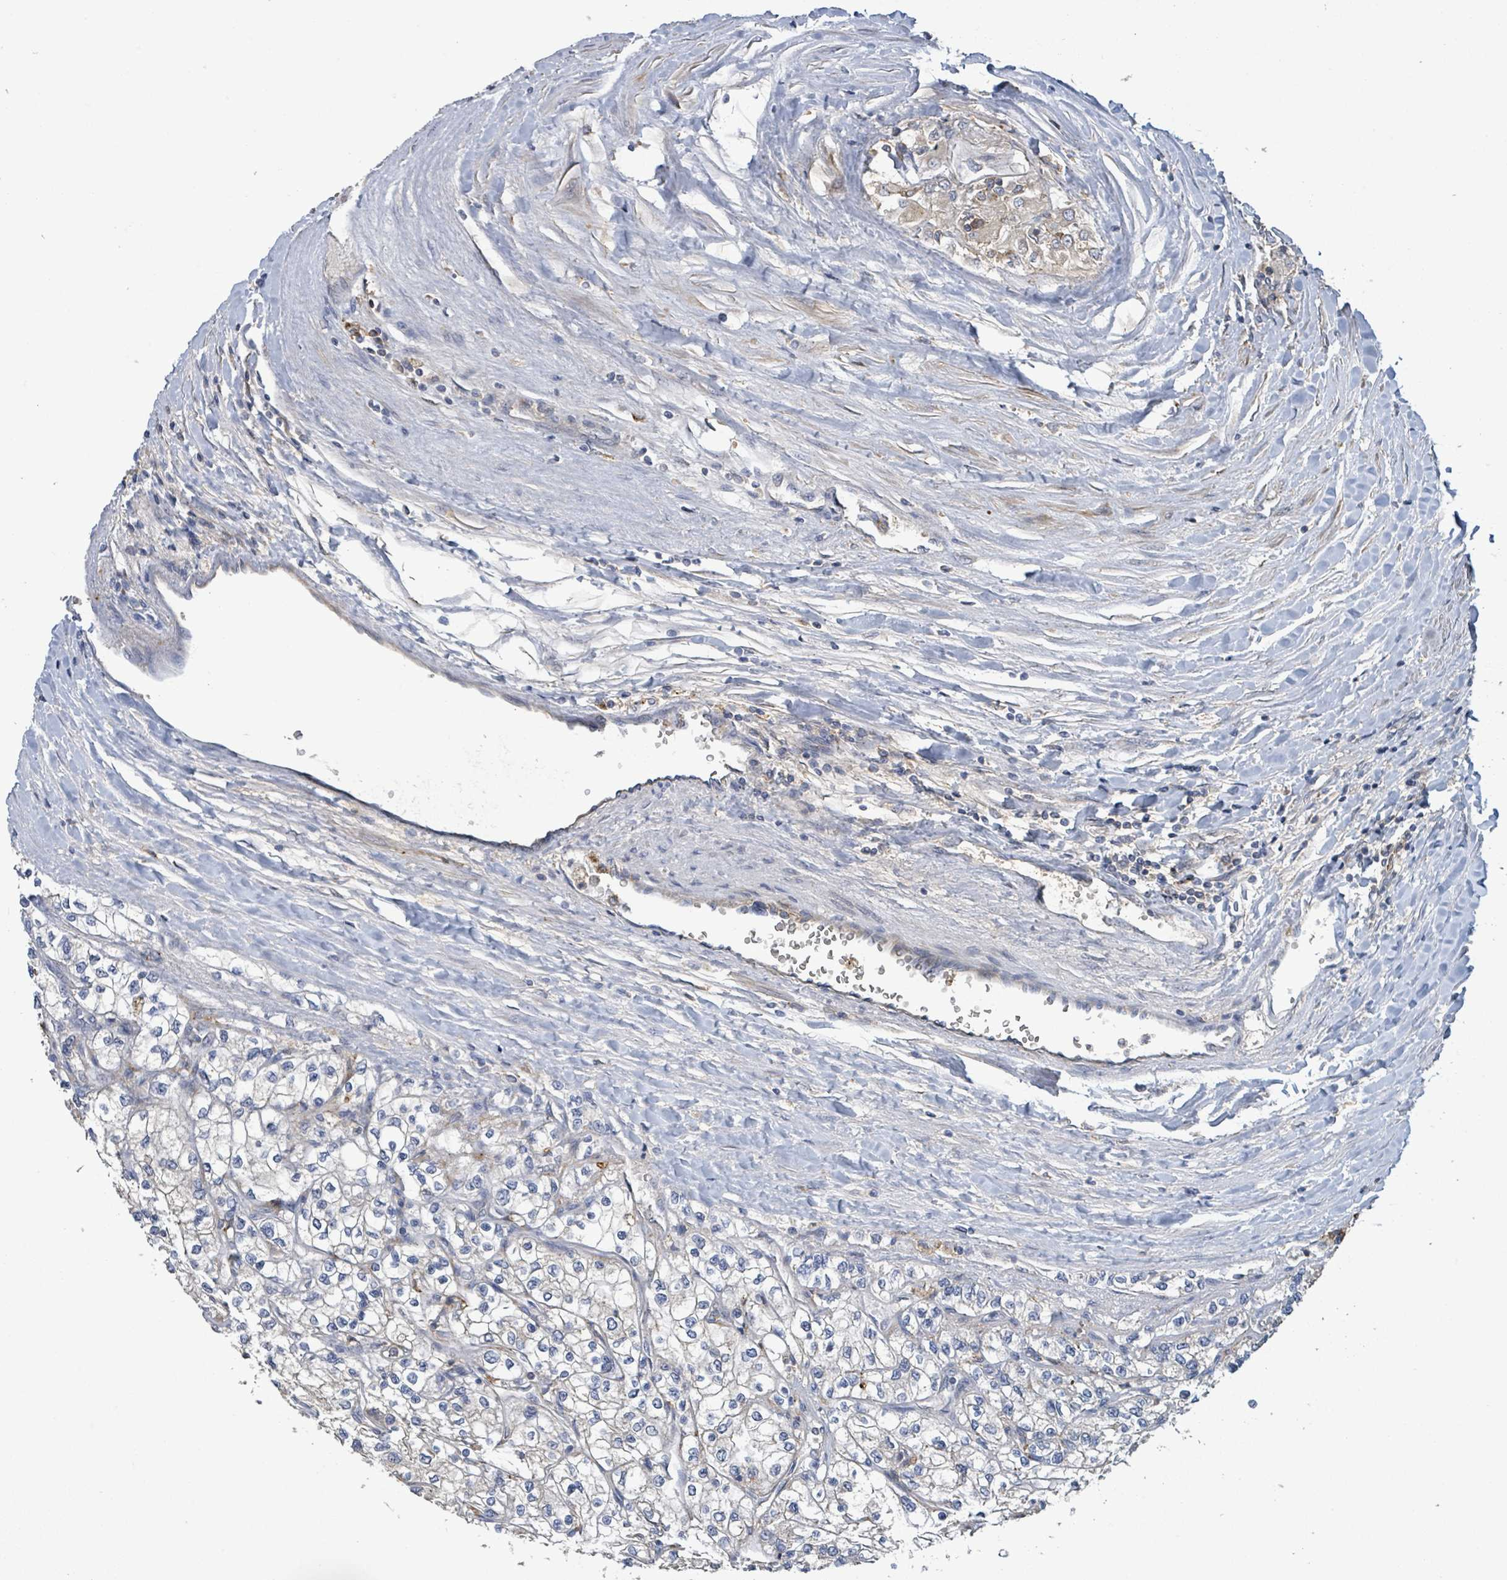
{"staining": {"intensity": "negative", "quantity": "none", "location": "none"}, "tissue": "renal cancer", "cell_type": "Tumor cells", "image_type": "cancer", "snomed": [{"axis": "morphology", "description": "Adenocarcinoma, NOS"}, {"axis": "topography", "description": "Kidney"}], "caption": "Immunohistochemistry (IHC) image of human renal adenocarcinoma stained for a protein (brown), which shows no positivity in tumor cells.", "gene": "PLAAT1", "patient": {"sex": "male", "age": 80}}